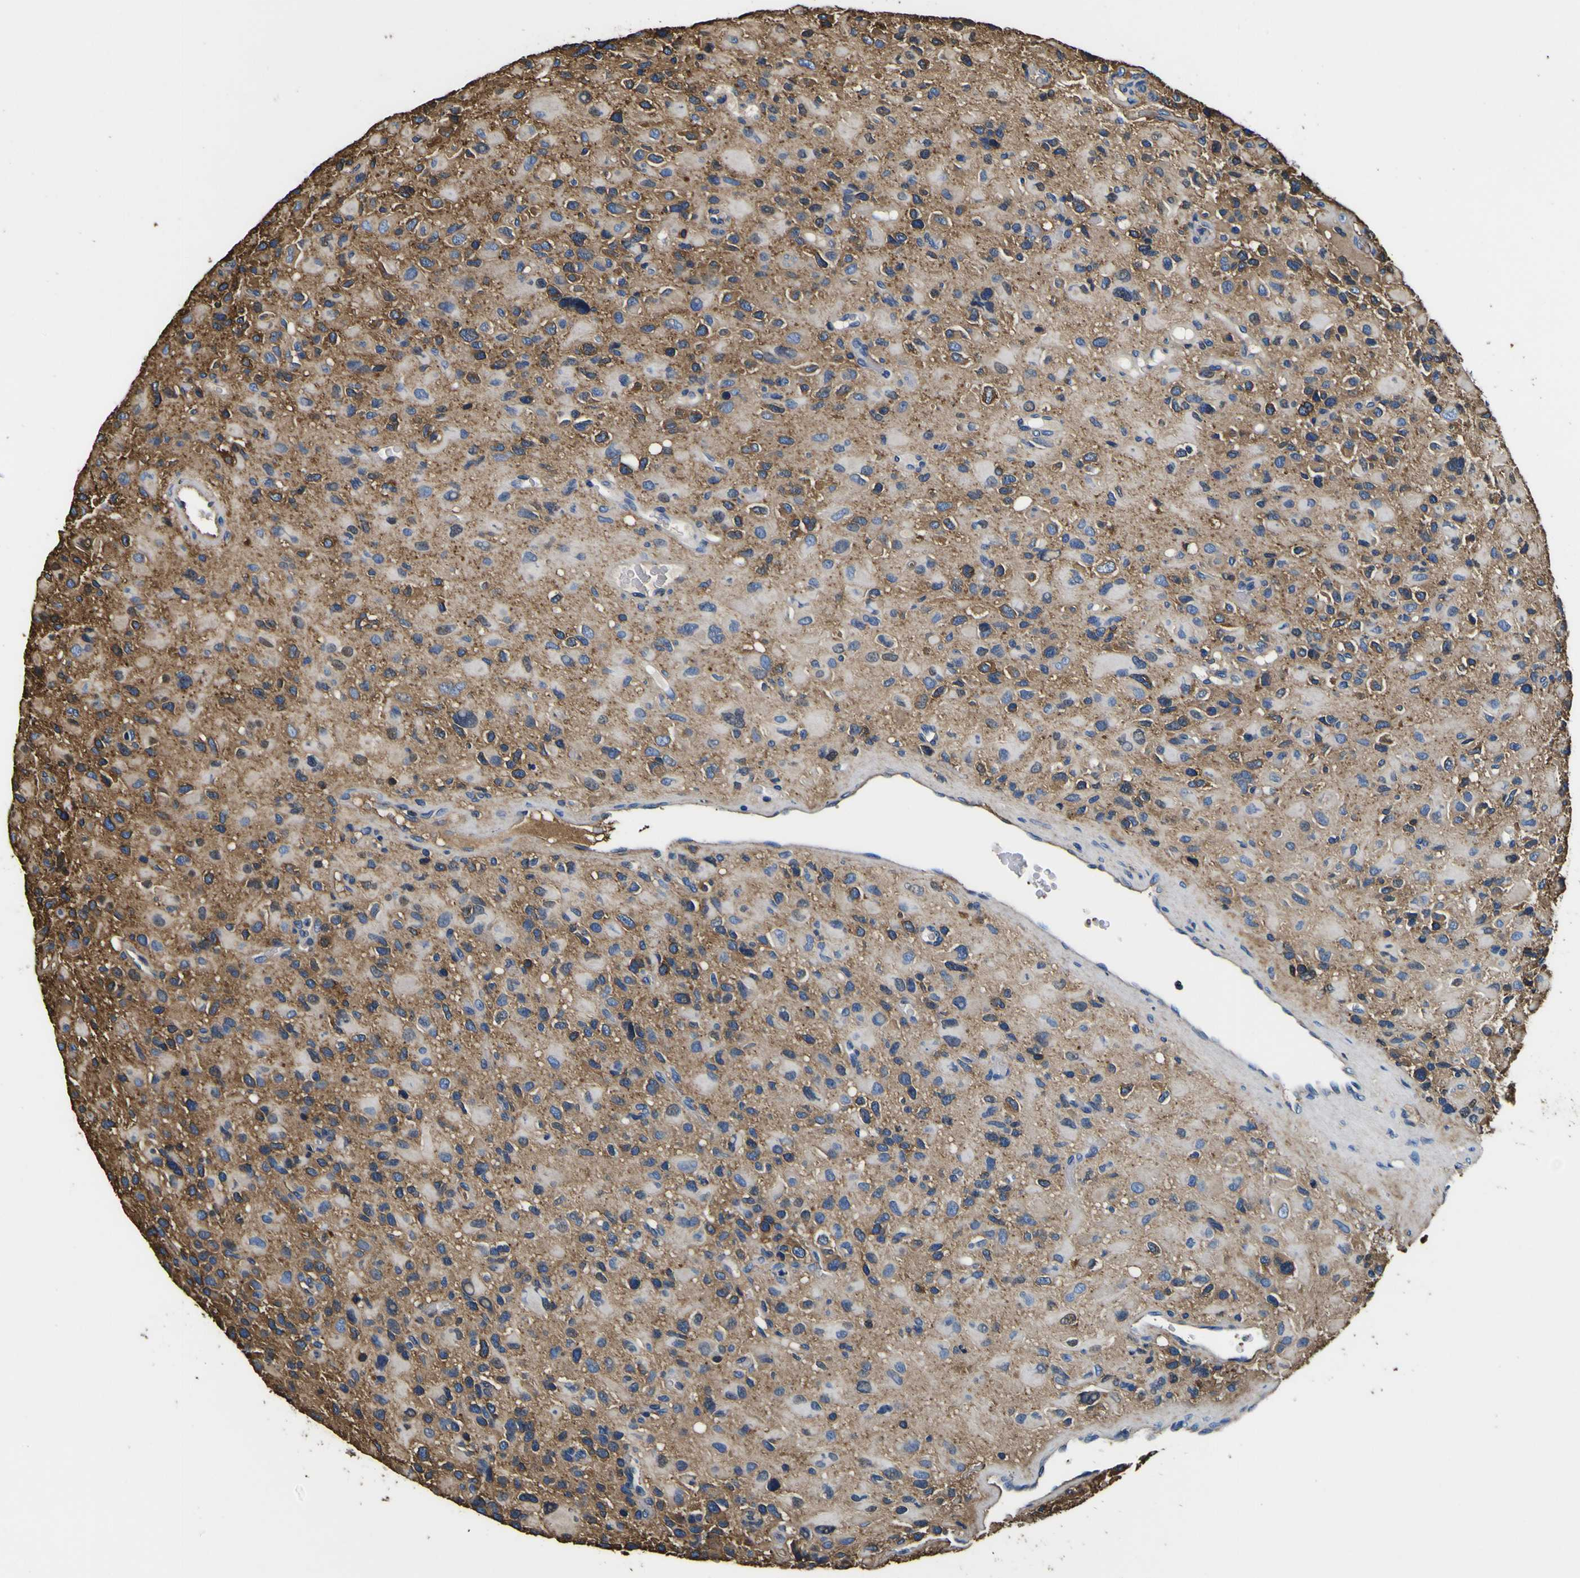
{"staining": {"intensity": "moderate", "quantity": ">75%", "location": "cytoplasmic/membranous"}, "tissue": "glioma", "cell_type": "Tumor cells", "image_type": "cancer", "snomed": [{"axis": "morphology", "description": "Glioma, malignant, High grade"}, {"axis": "topography", "description": "Brain"}], "caption": "DAB (3,3'-diaminobenzidine) immunohistochemical staining of human high-grade glioma (malignant) demonstrates moderate cytoplasmic/membranous protein expression in approximately >75% of tumor cells.", "gene": "TUBA1B", "patient": {"sex": "male", "age": 48}}